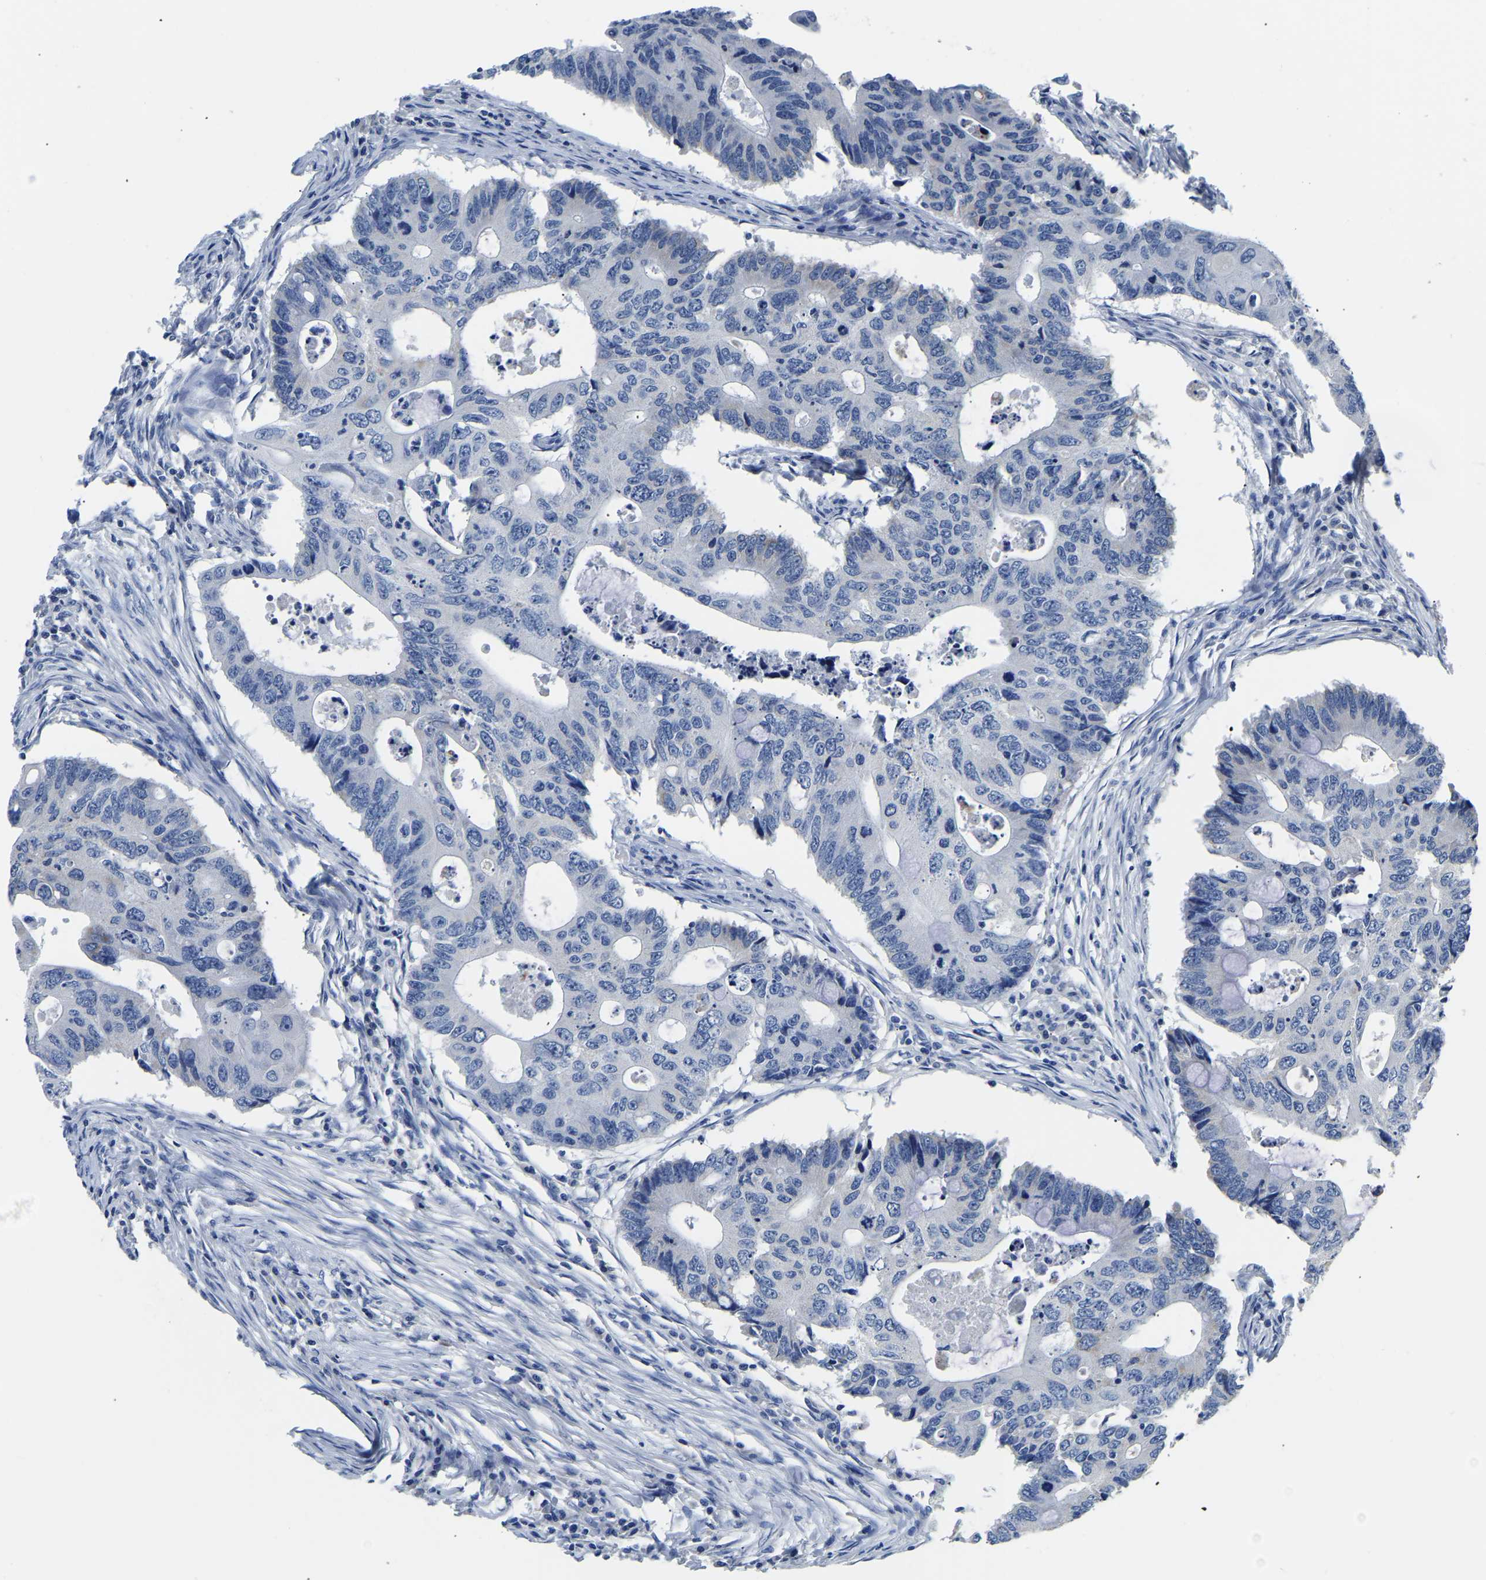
{"staining": {"intensity": "negative", "quantity": "none", "location": "none"}, "tissue": "colorectal cancer", "cell_type": "Tumor cells", "image_type": "cancer", "snomed": [{"axis": "morphology", "description": "Adenocarcinoma, NOS"}, {"axis": "topography", "description": "Colon"}], "caption": "There is no significant positivity in tumor cells of colorectal cancer (adenocarcinoma). The staining is performed using DAB brown chromogen with nuclei counter-stained in using hematoxylin.", "gene": "PCK2", "patient": {"sex": "male", "age": 71}}